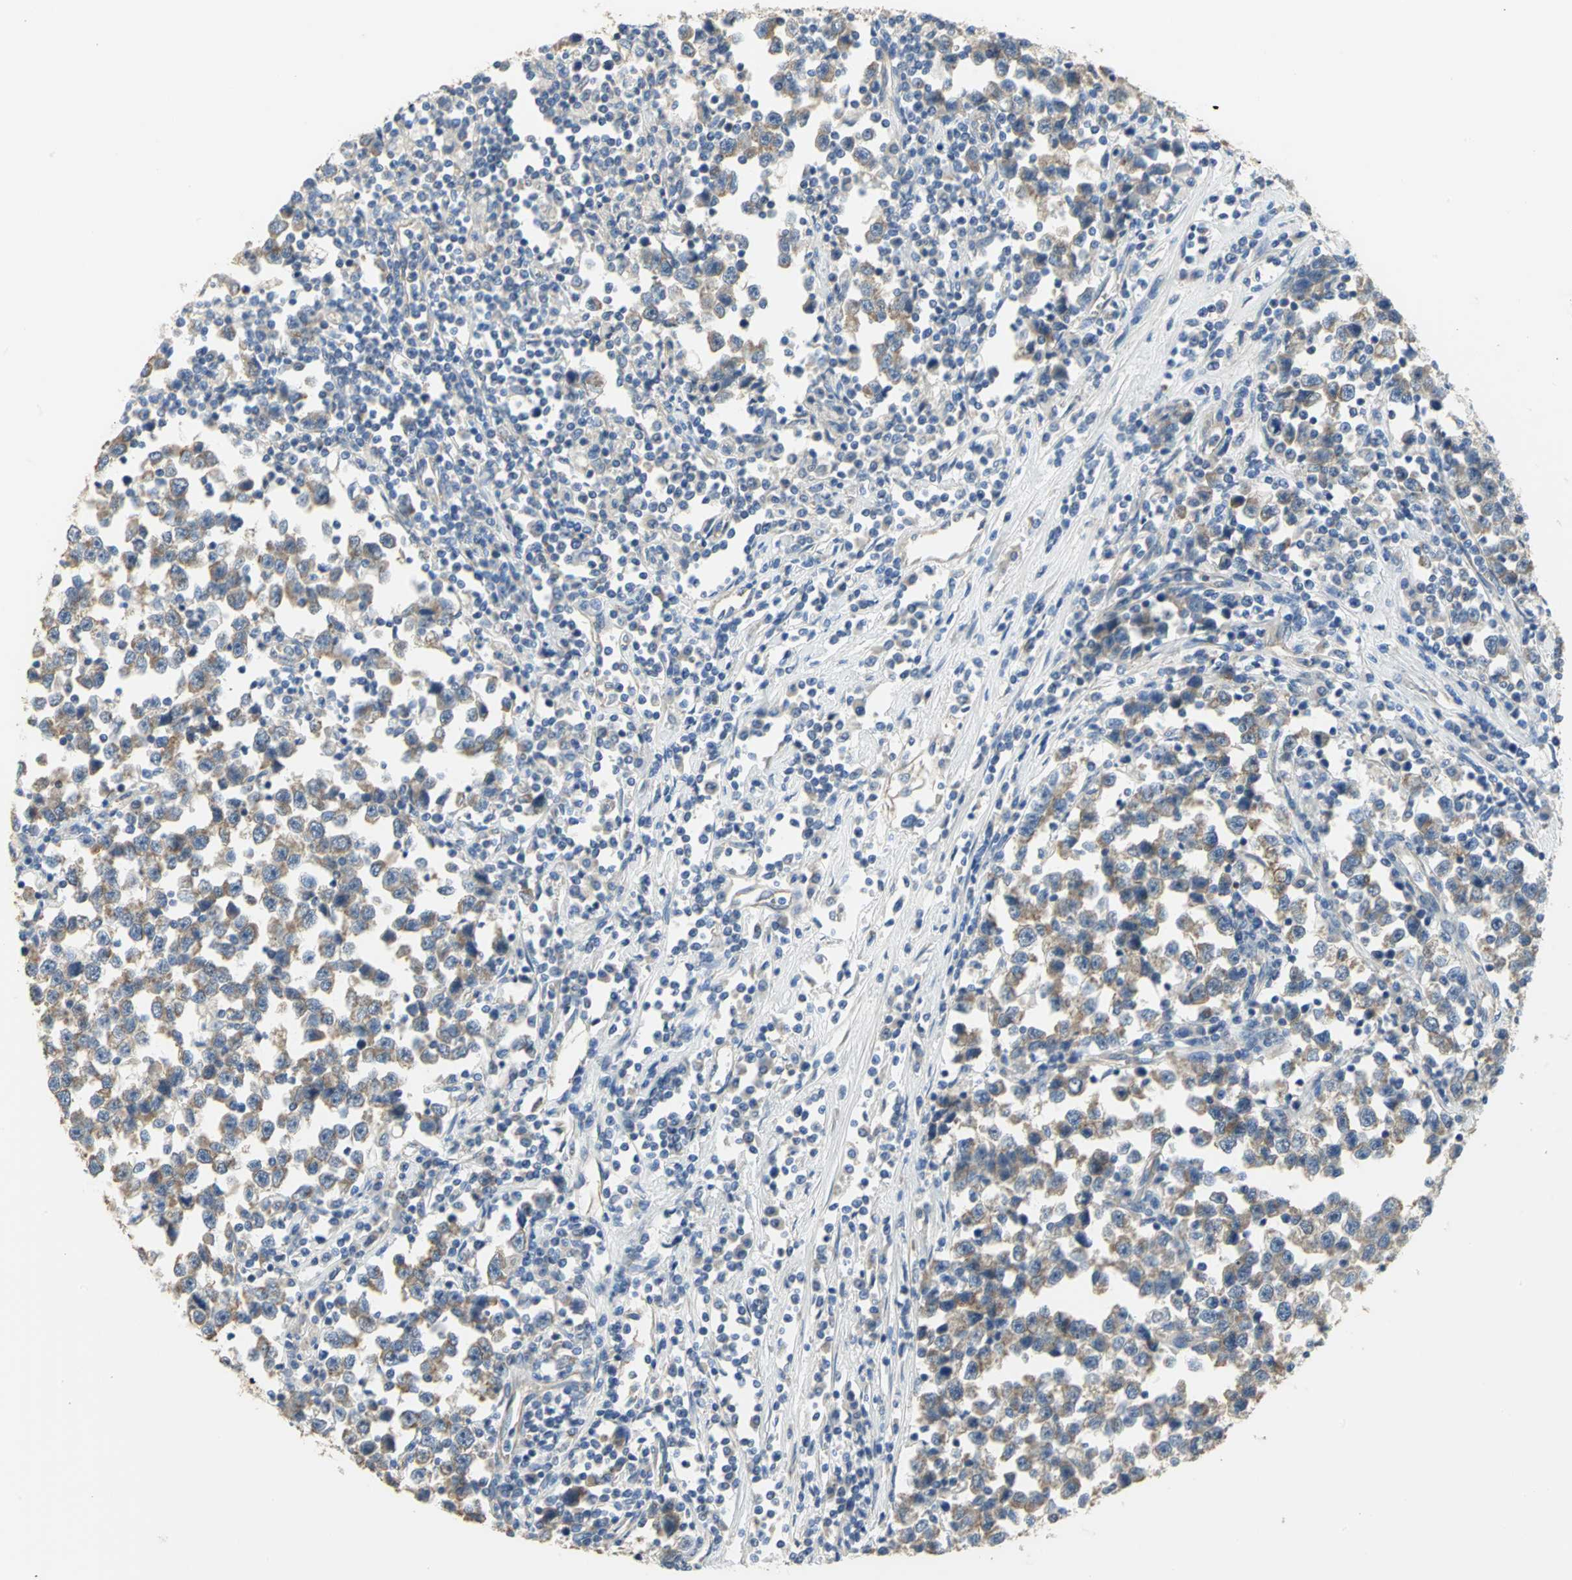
{"staining": {"intensity": "moderate", "quantity": ">75%", "location": "cytoplasmic/membranous"}, "tissue": "testis cancer", "cell_type": "Tumor cells", "image_type": "cancer", "snomed": [{"axis": "morphology", "description": "Seminoma, NOS"}, {"axis": "topography", "description": "Testis"}], "caption": "Moderate cytoplasmic/membranous staining is appreciated in about >75% of tumor cells in testis cancer (seminoma).", "gene": "HTR1F", "patient": {"sex": "male", "age": 43}}